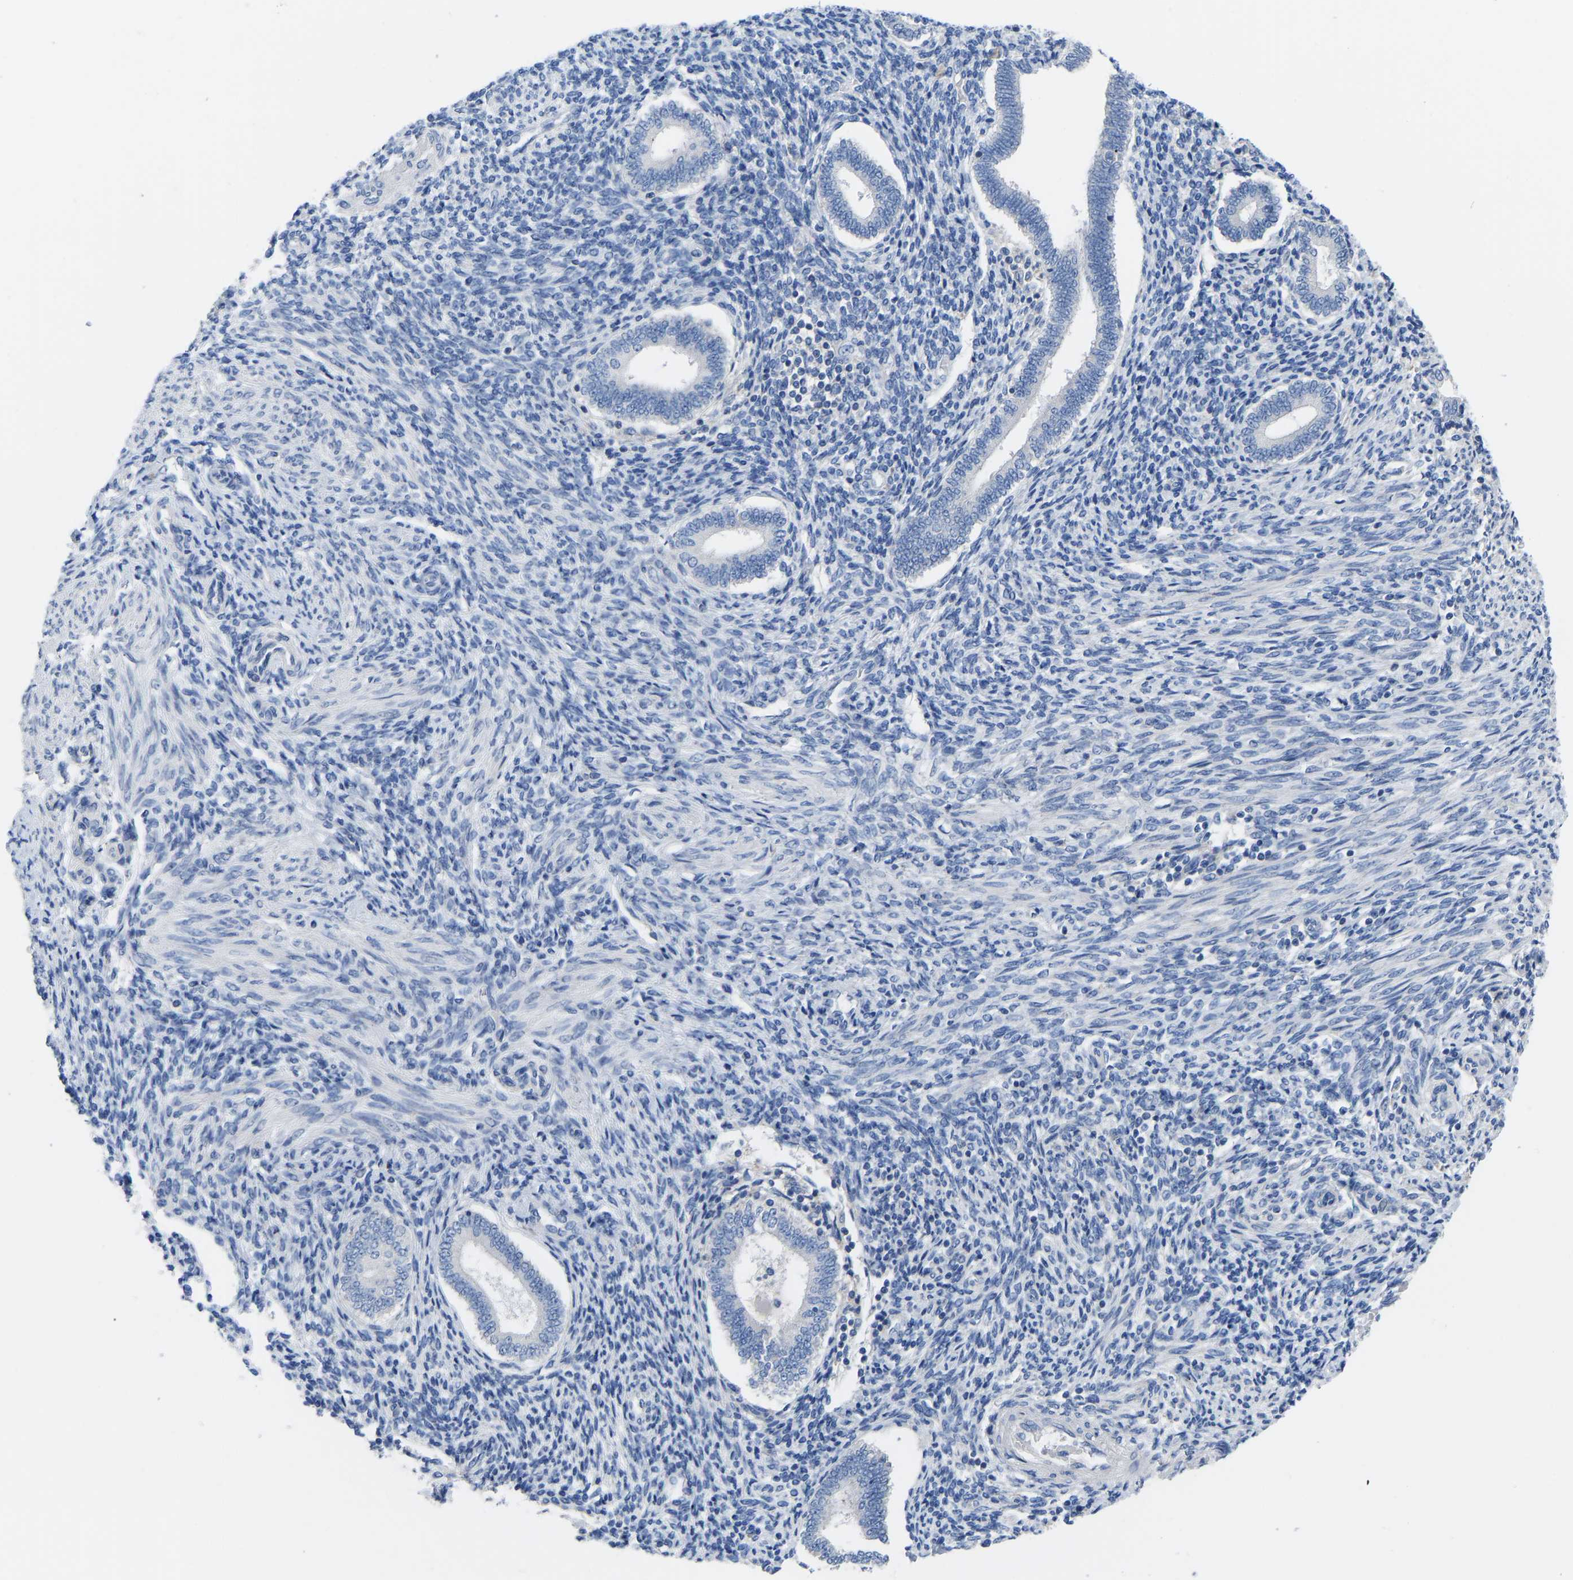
{"staining": {"intensity": "negative", "quantity": "none", "location": "none"}, "tissue": "endometrium", "cell_type": "Cells in endometrial stroma", "image_type": "normal", "snomed": [{"axis": "morphology", "description": "Normal tissue, NOS"}, {"axis": "topography", "description": "Endometrium"}], "caption": "Histopathology image shows no protein positivity in cells in endometrial stroma of unremarkable endometrium. (DAB IHC, high magnification).", "gene": "OLIG2", "patient": {"sex": "female", "age": 42}}